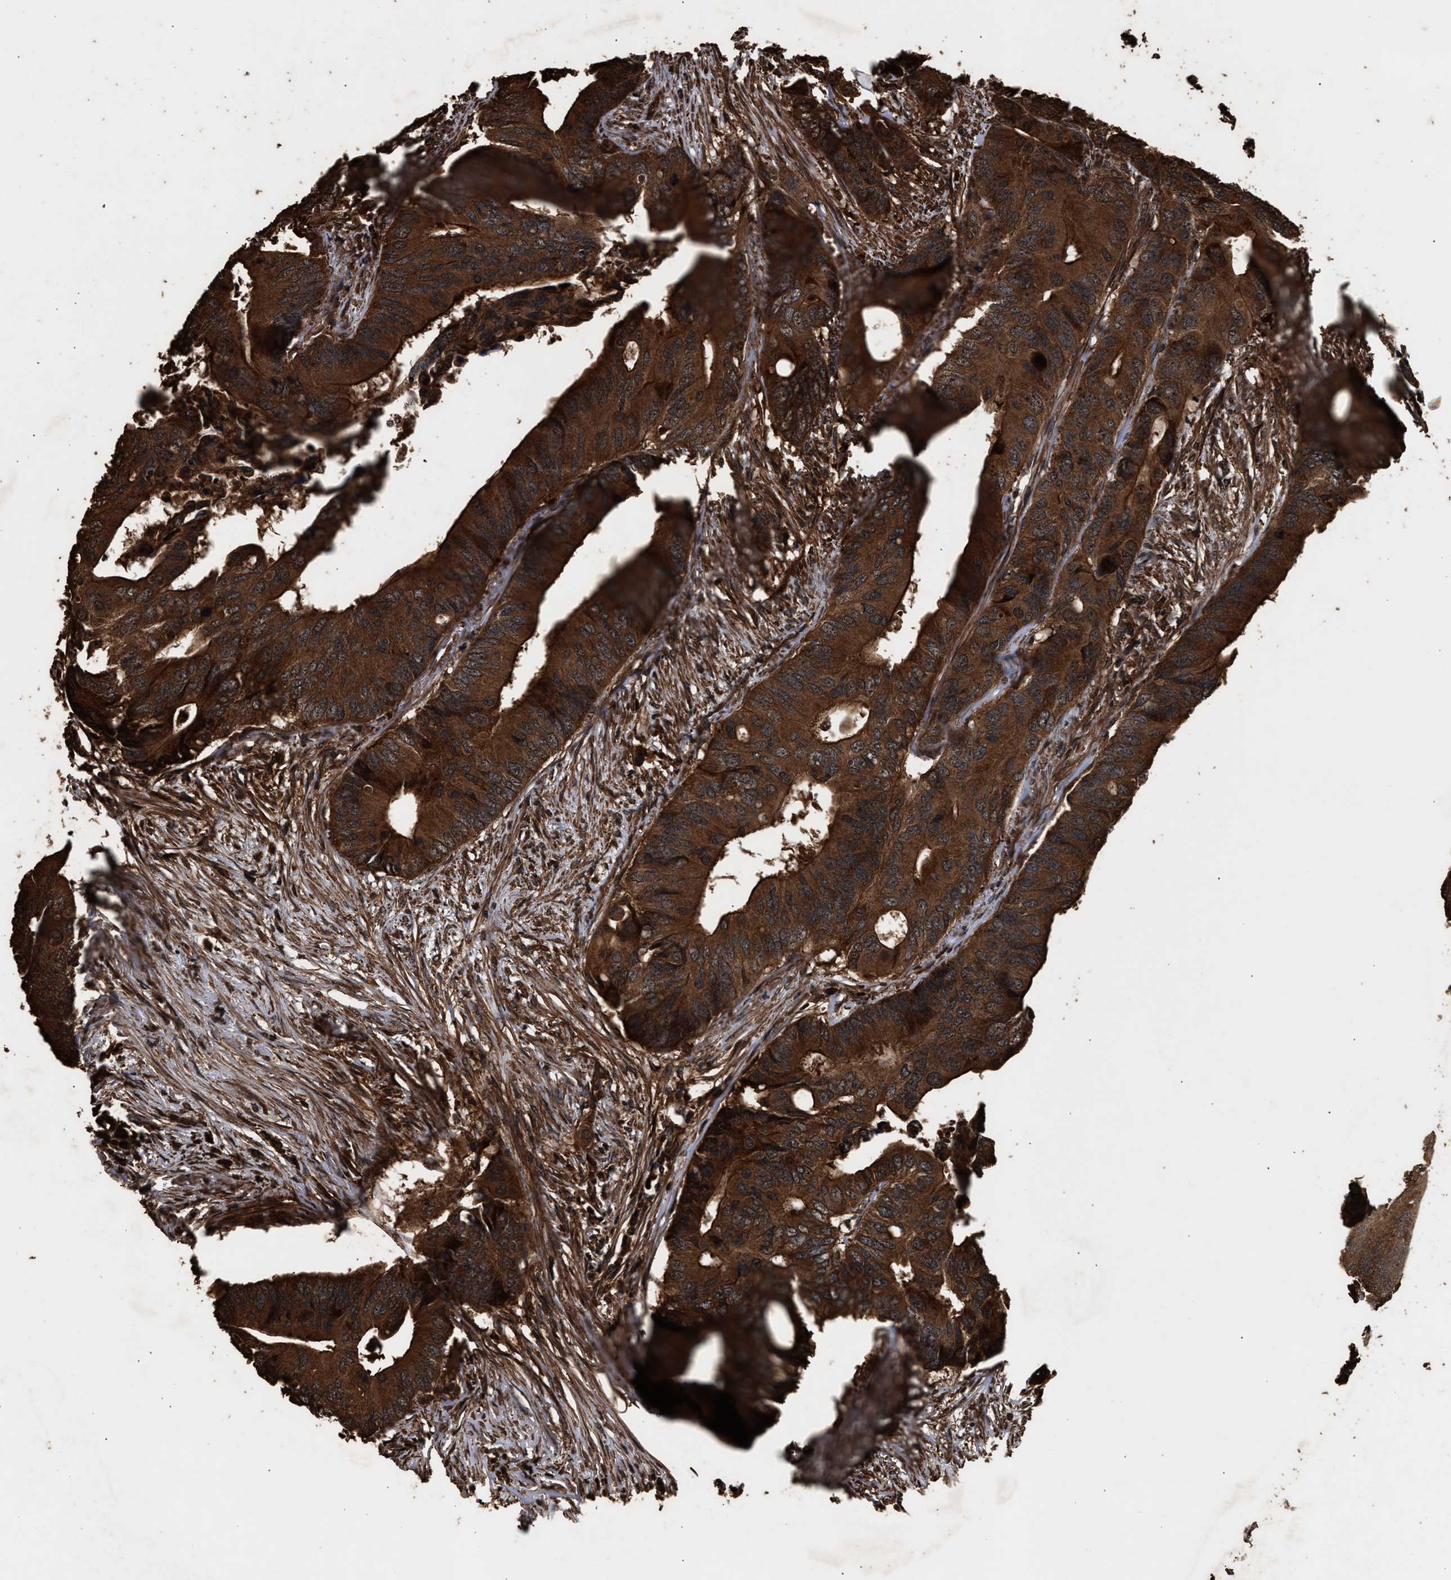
{"staining": {"intensity": "strong", "quantity": ">75%", "location": "cytoplasmic/membranous"}, "tissue": "colorectal cancer", "cell_type": "Tumor cells", "image_type": "cancer", "snomed": [{"axis": "morphology", "description": "Adenocarcinoma, NOS"}, {"axis": "topography", "description": "Colon"}], "caption": "Immunohistochemistry (IHC) histopathology image of colorectal adenocarcinoma stained for a protein (brown), which reveals high levels of strong cytoplasmic/membranous staining in approximately >75% of tumor cells.", "gene": "KYAT1", "patient": {"sex": "male", "age": 71}}